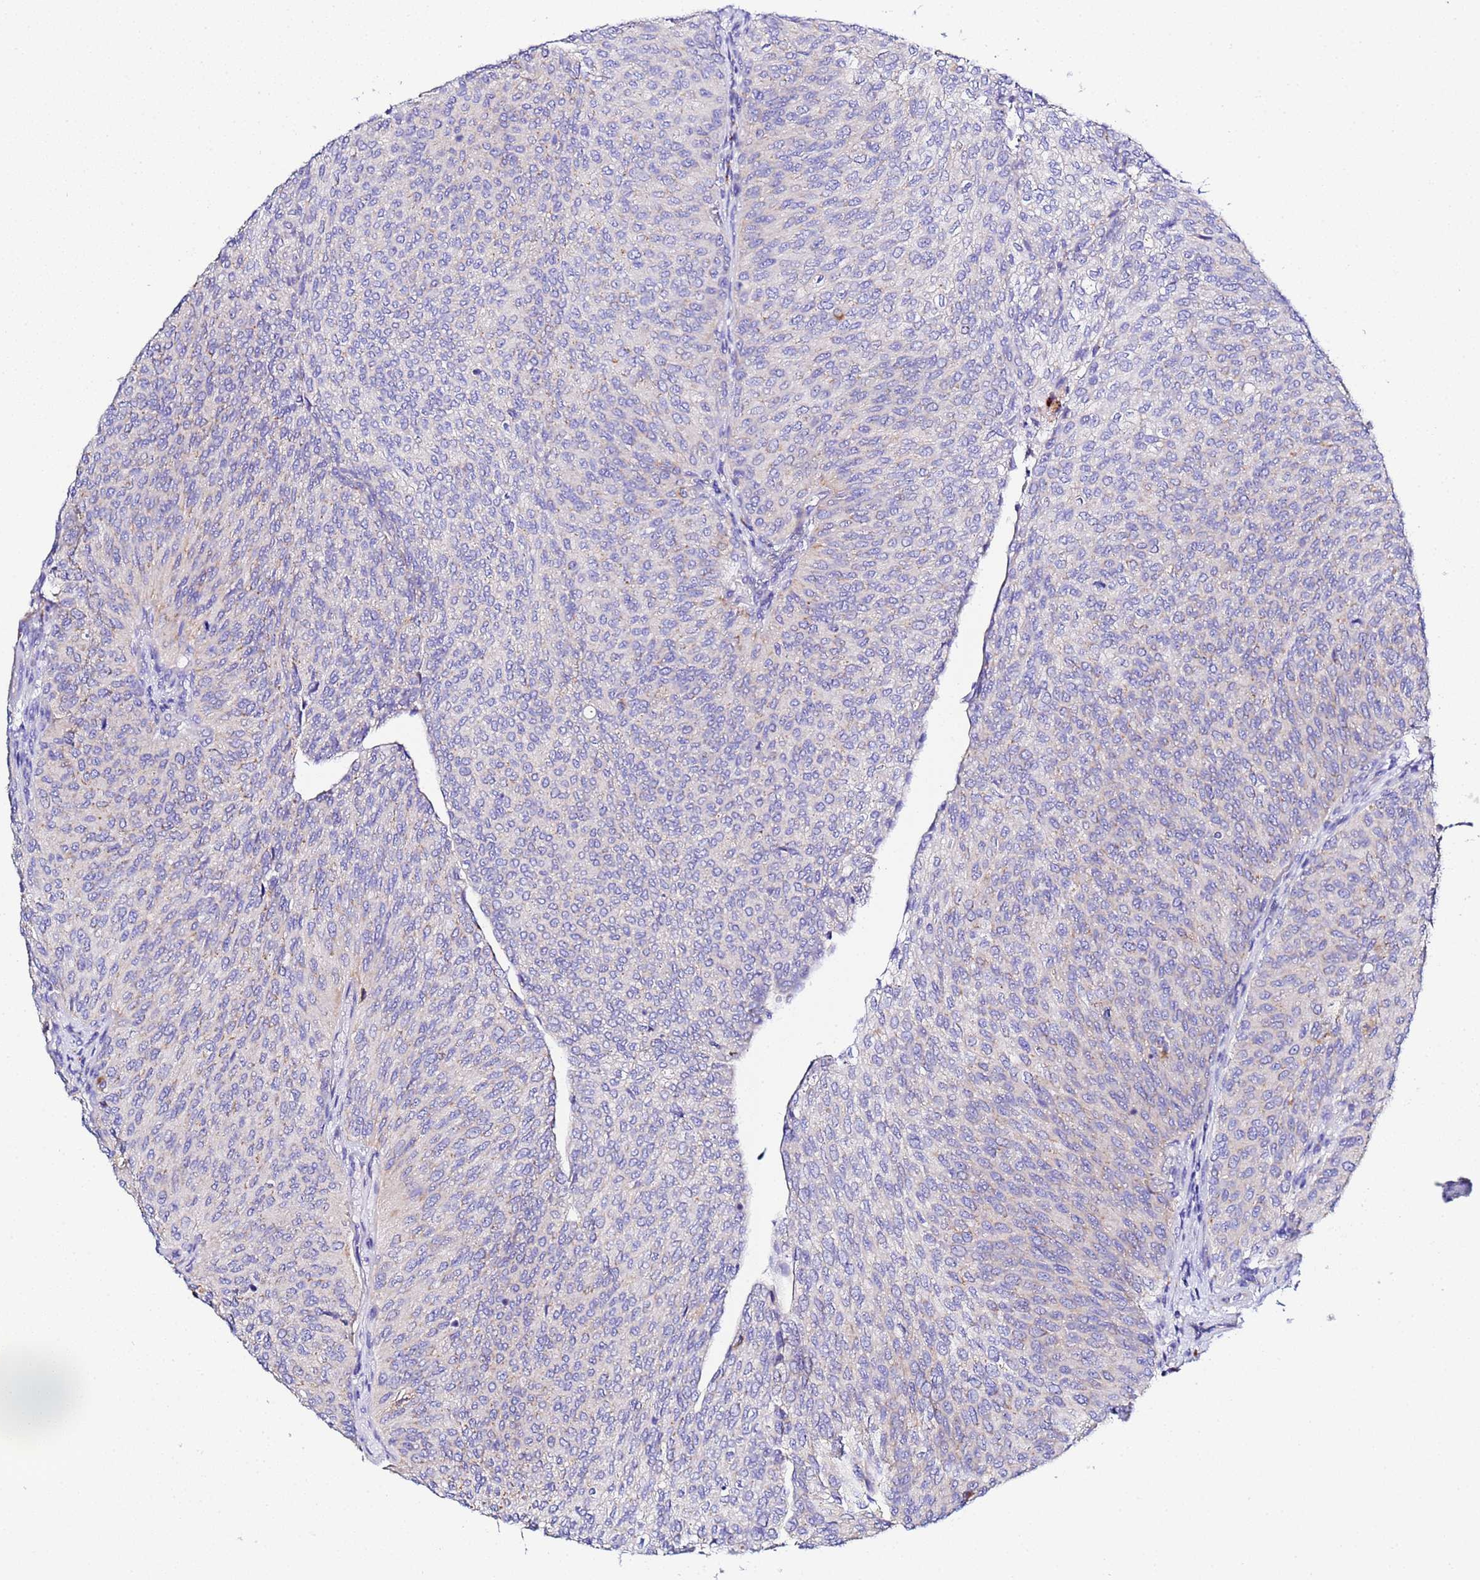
{"staining": {"intensity": "weak", "quantity": "<25%", "location": "cytoplasmic/membranous"}, "tissue": "urothelial cancer", "cell_type": "Tumor cells", "image_type": "cancer", "snomed": [{"axis": "morphology", "description": "Urothelial carcinoma, High grade"}, {"axis": "topography", "description": "Urinary bladder"}], "caption": "Immunohistochemistry photomicrograph of urothelial cancer stained for a protein (brown), which reveals no positivity in tumor cells.", "gene": "VTI1B", "patient": {"sex": "female", "age": 79}}